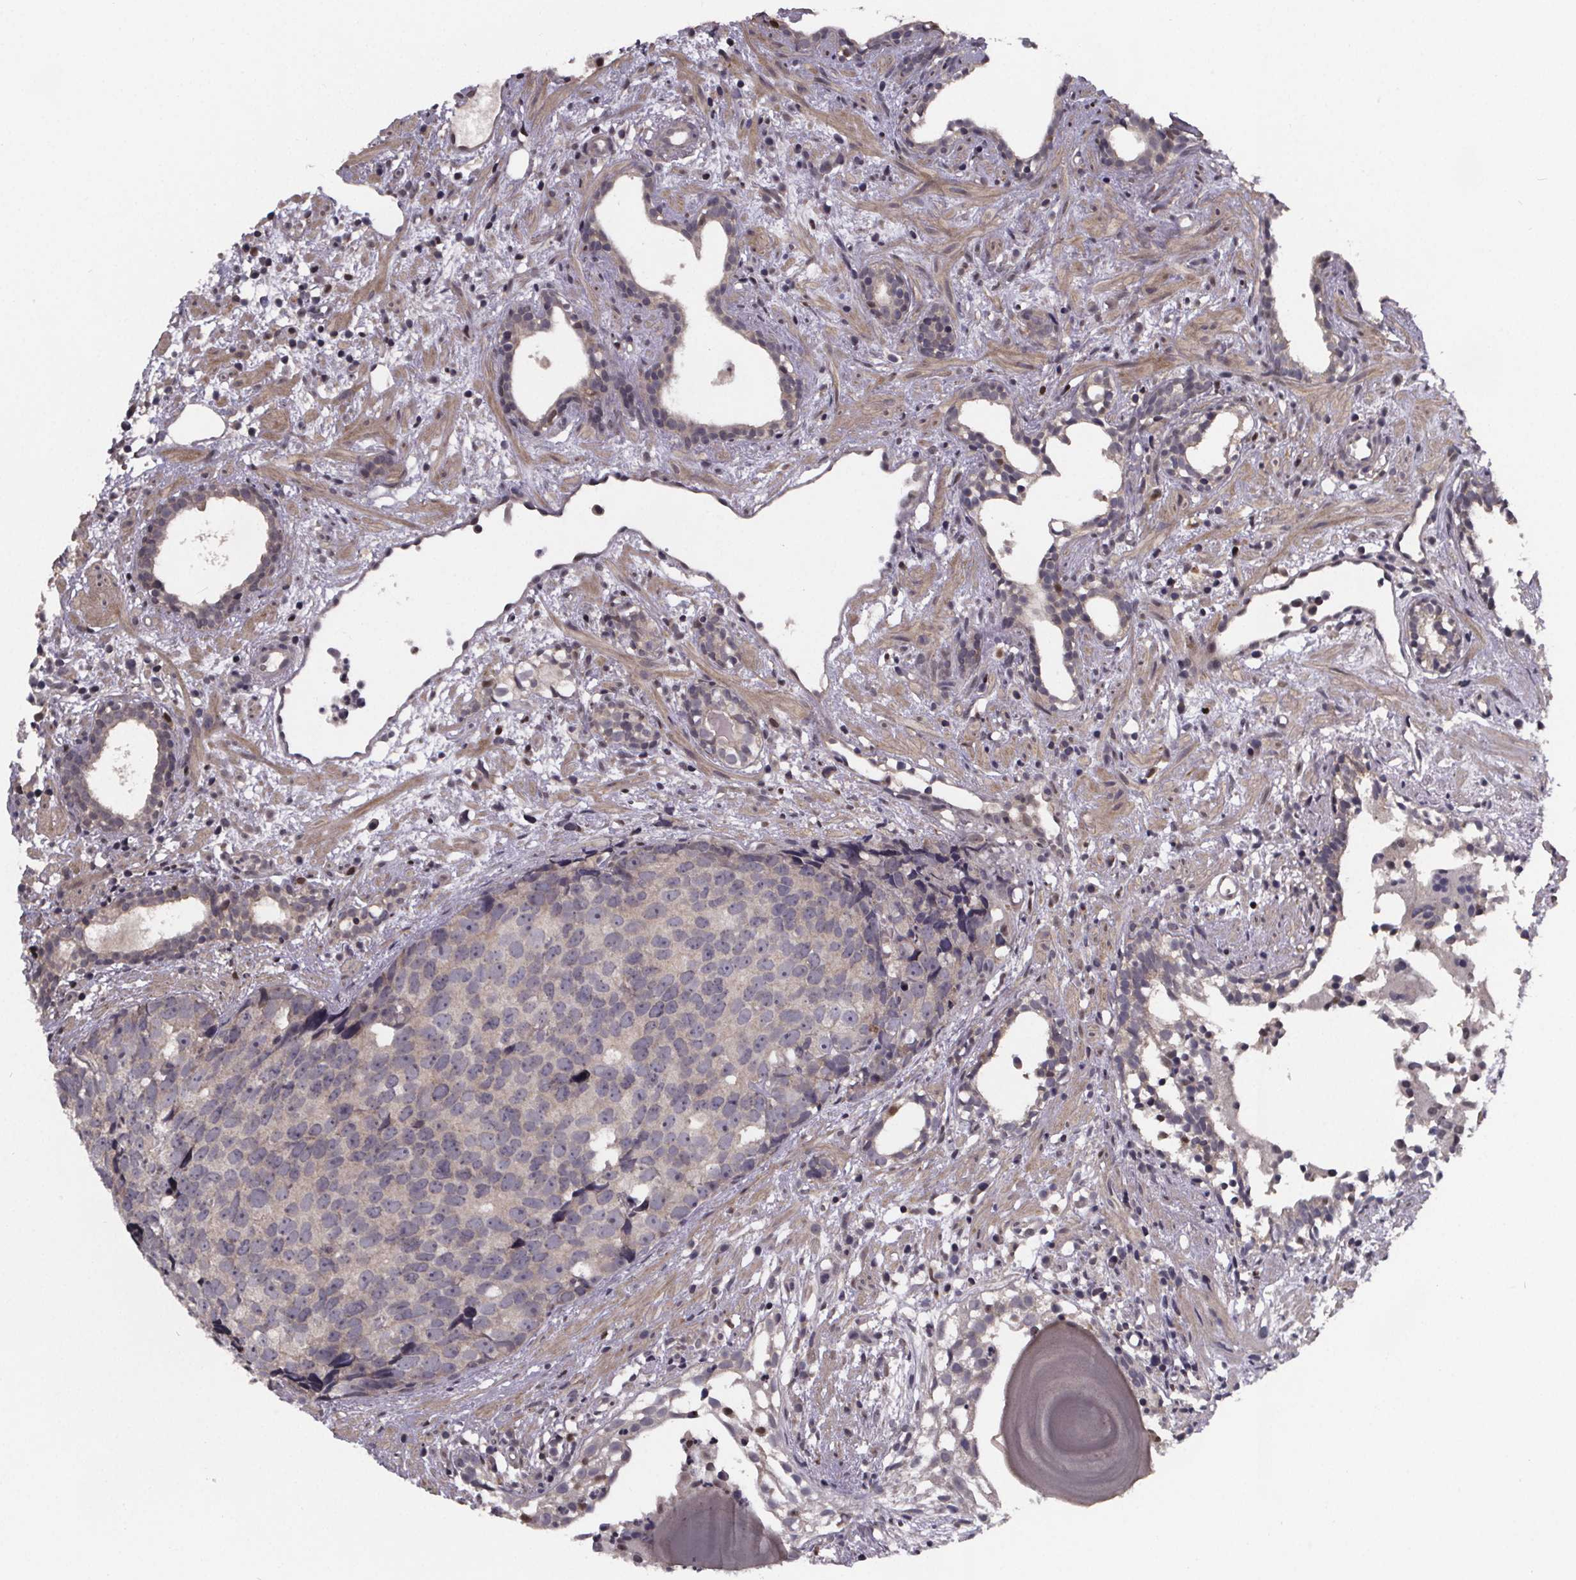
{"staining": {"intensity": "weak", "quantity": "<25%", "location": "cytoplasmic/membranous"}, "tissue": "prostate cancer", "cell_type": "Tumor cells", "image_type": "cancer", "snomed": [{"axis": "morphology", "description": "Adenocarcinoma, High grade"}, {"axis": "topography", "description": "Prostate"}], "caption": "Prostate cancer (adenocarcinoma (high-grade)) stained for a protein using immunohistochemistry (IHC) demonstrates no positivity tumor cells.", "gene": "FN3KRP", "patient": {"sex": "male", "age": 83}}